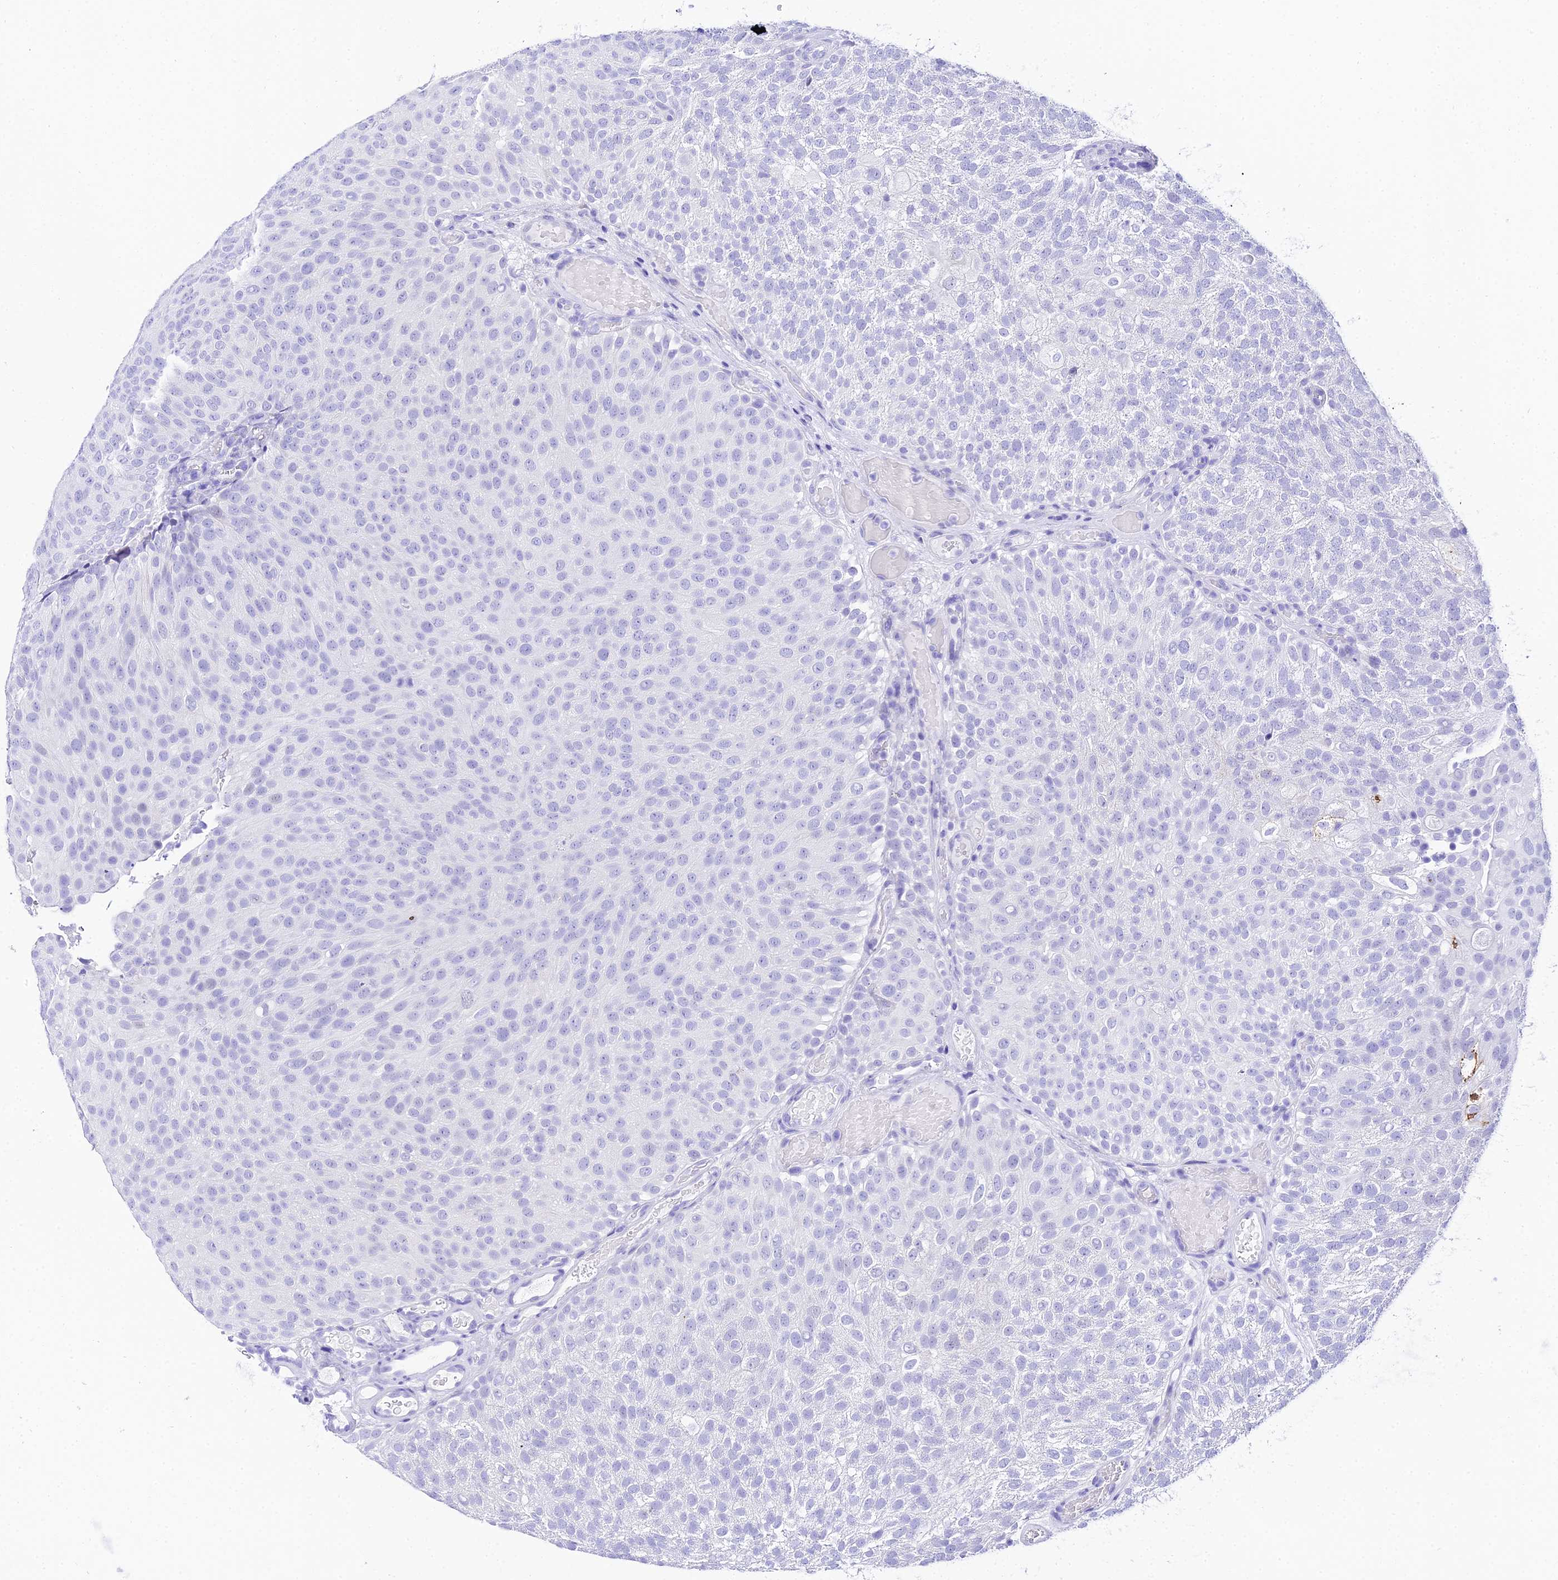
{"staining": {"intensity": "negative", "quantity": "none", "location": "none"}, "tissue": "urothelial cancer", "cell_type": "Tumor cells", "image_type": "cancer", "snomed": [{"axis": "morphology", "description": "Urothelial carcinoma, Low grade"}, {"axis": "topography", "description": "Urinary bladder"}], "caption": "Immunohistochemical staining of human urothelial cancer demonstrates no significant staining in tumor cells. The staining was performed using DAB to visualize the protein expression in brown, while the nuclei were stained in blue with hematoxylin (Magnification: 20x).", "gene": "TRMT44", "patient": {"sex": "male", "age": 78}}